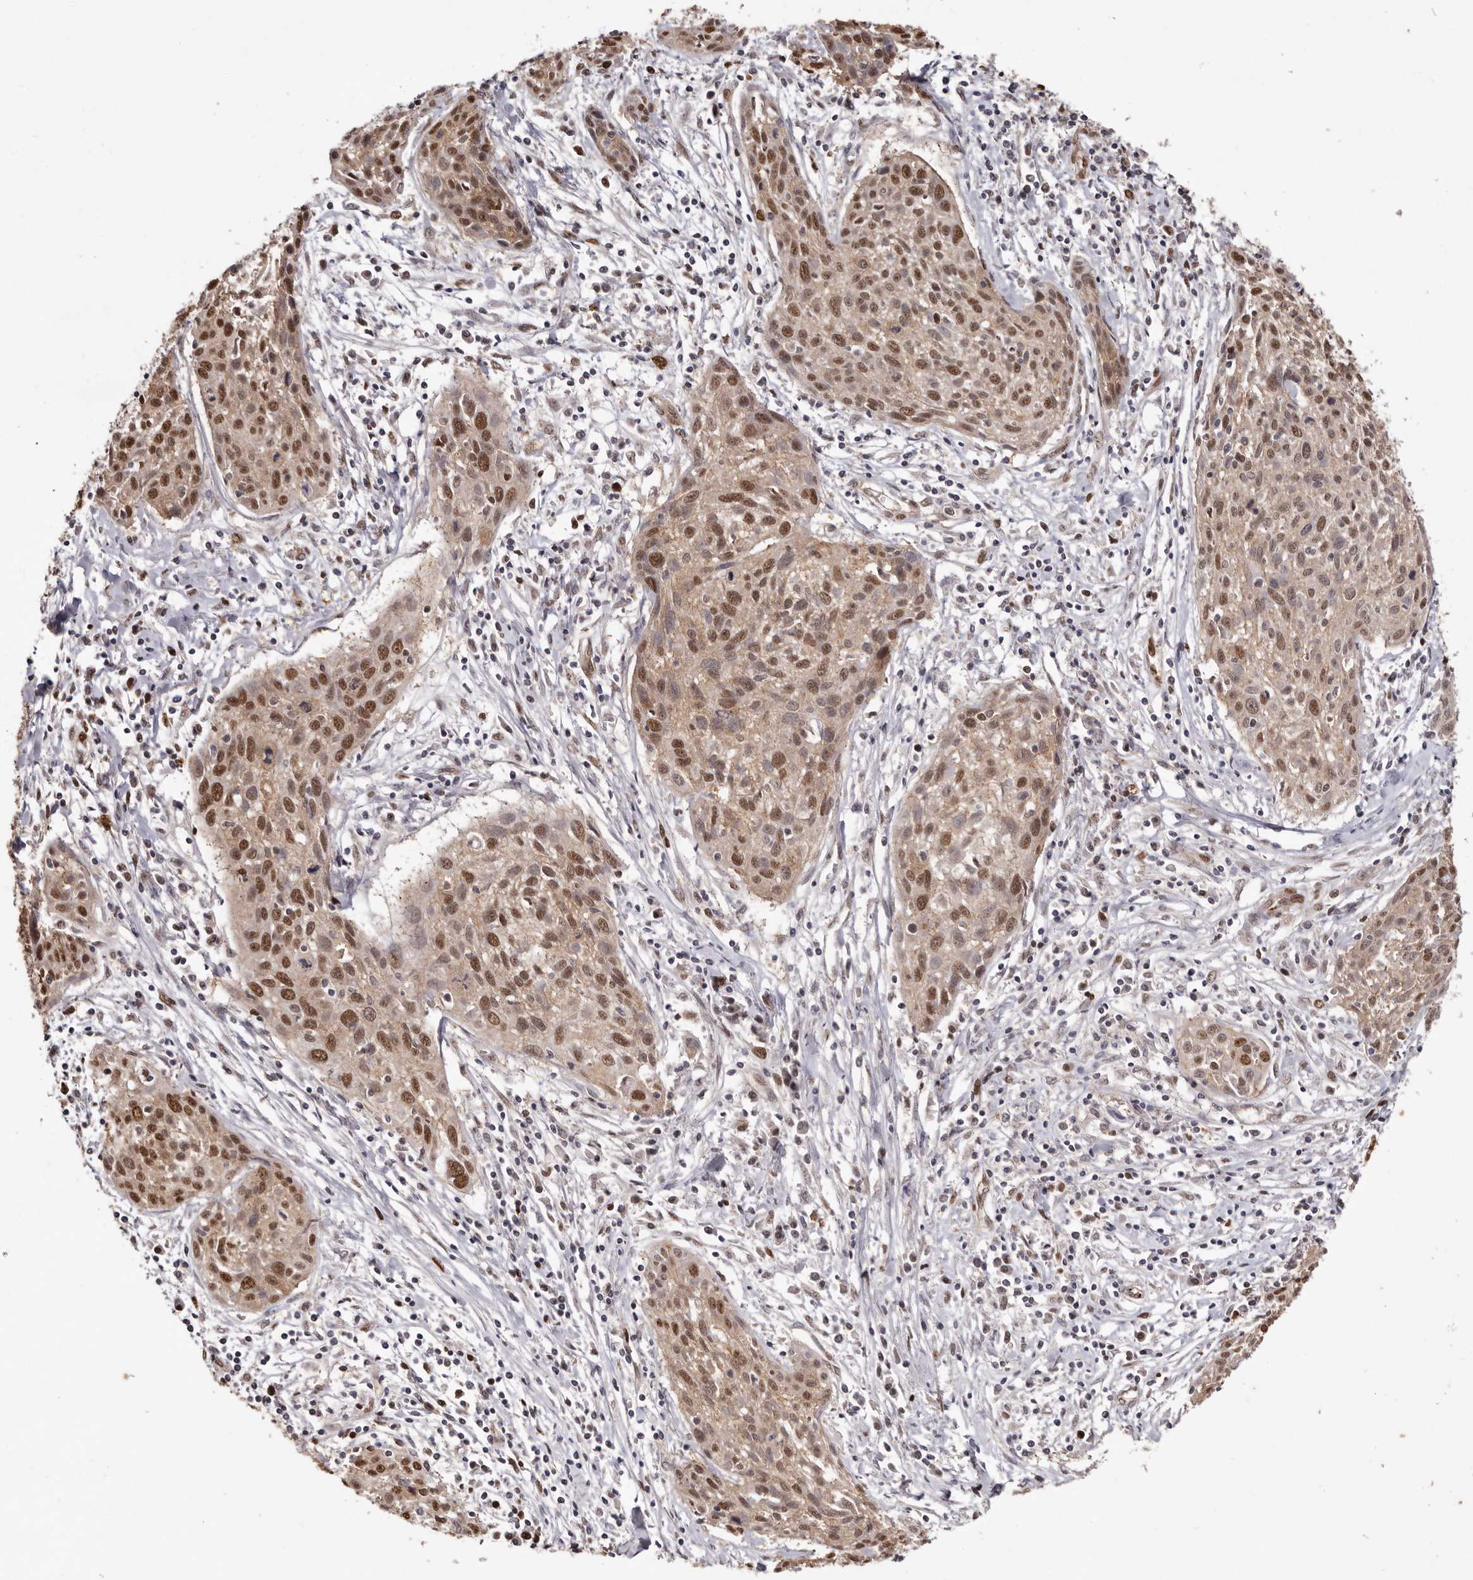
{"staining": {"intensity": "moderate", "quantity": ">75%", "location": "nuclear"}, "tissue": "cervical cancer", "cell_type": "Tumor cells", "image_type": "cancer", "snomed": [{"axis": "morphology", "description": "Squamous cell carcinoma, NOS"}, {"axis": "topography", "description": "Cervix"}], "caption": "Moderate nuclear expression is identified in about >75% of tumor cells in cervical cancer (squamous cell carcinoma). The staining was performed using DAB to visualize the protein expression in brown, while the nuclei were stained in blue with hematoxylin (Magnification: 20x).", "gene": "NOTCH1", "patient": {"sex": "female", "age": 51}}